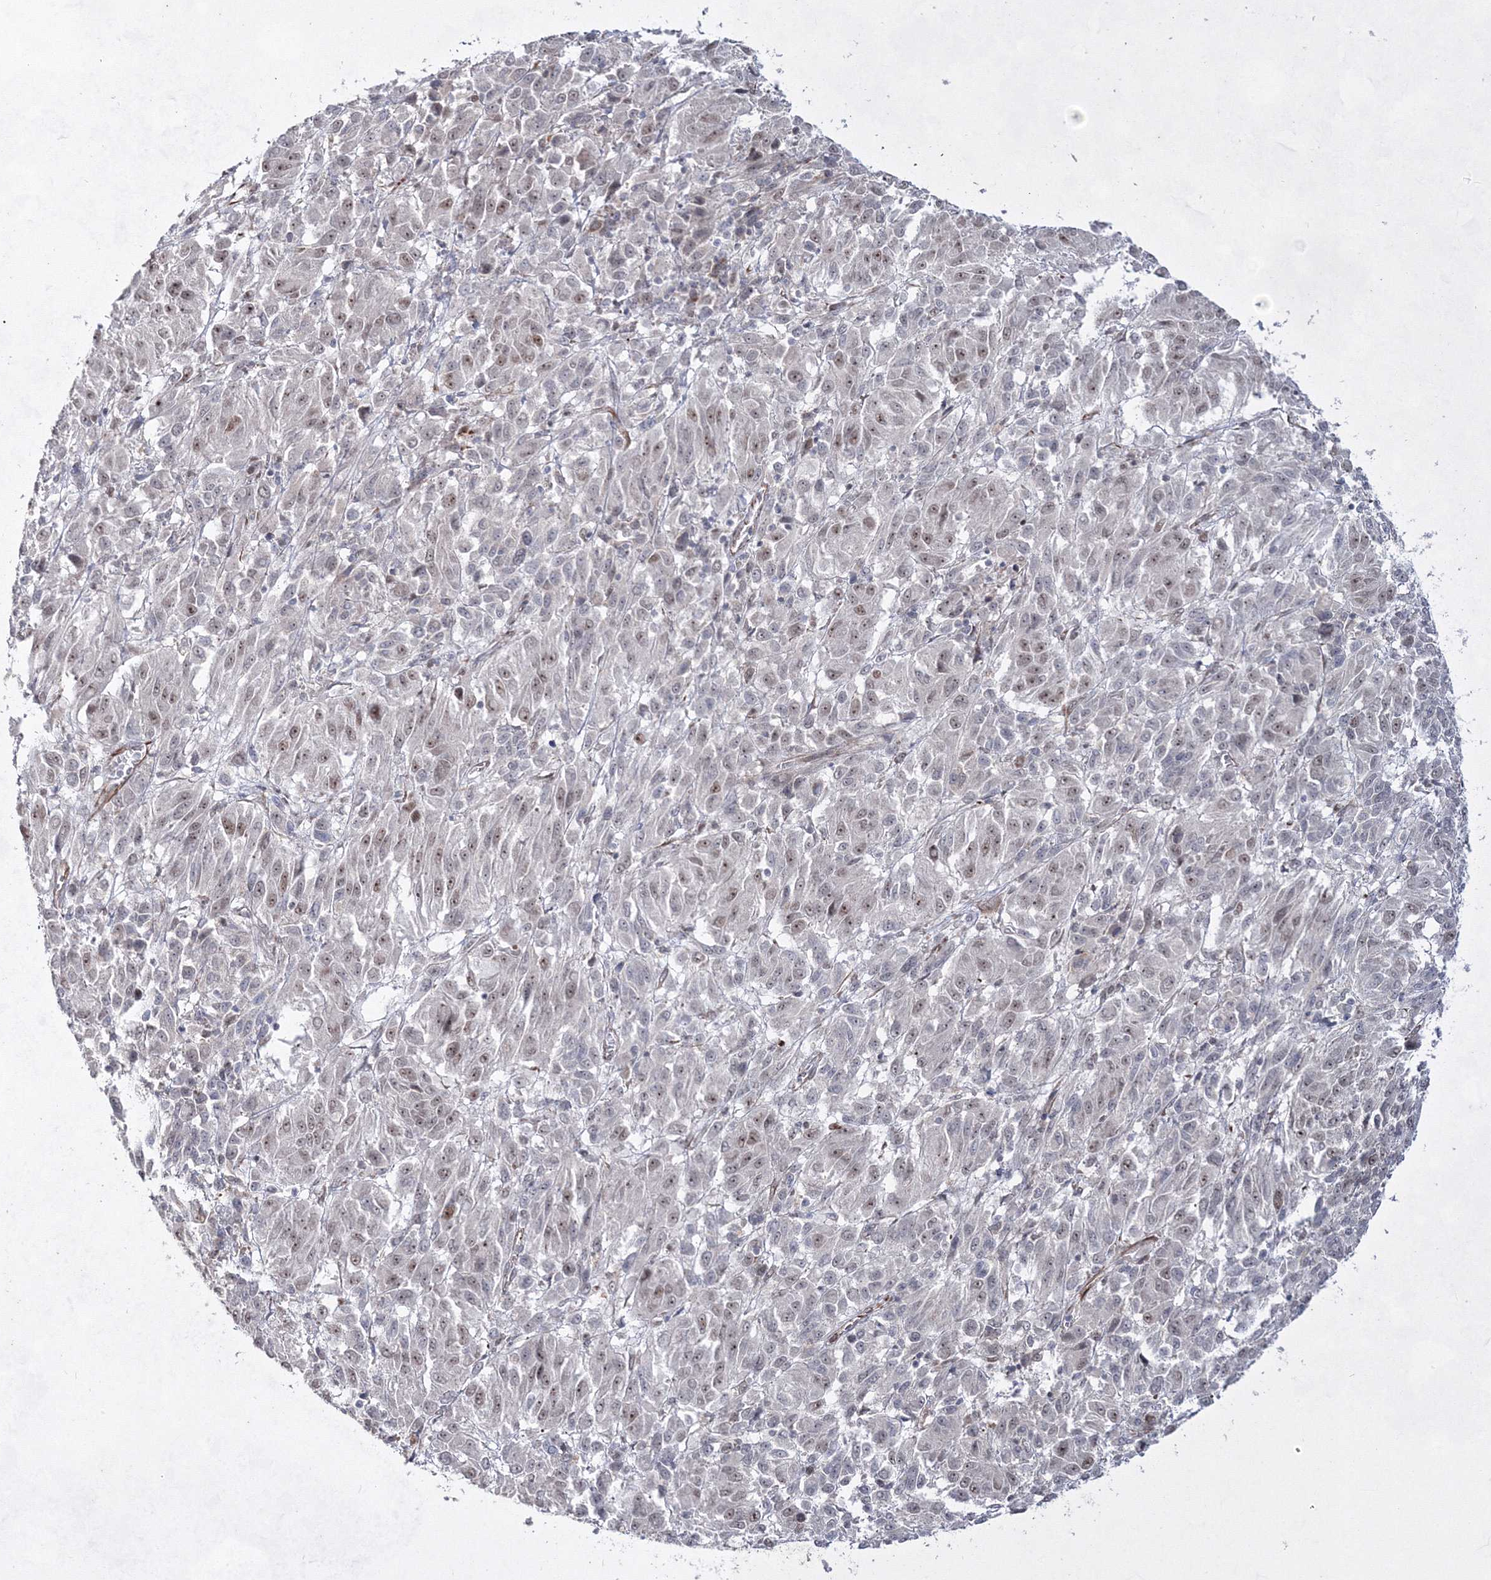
{"staining": {"intensity": "weak", "quantity": "25%-75%", "location": "nuclear"}, "tissue": "melanoma", "cell_type": "Tumor cells", "image_type": "cancer", "snomed": [{"axis": "morphology", "description": "Malignant melanoma, Metastatic site"}, {"axis": "topography", "description": "Lung"}], "caption": "A low amount of weak nuclear expression is appreciated in approximately 25%-75% of tumor cells in malignant melanoma (metastatic site) tissue. Using DAB (brown) and hematoxylin (blue) stains, captured at high magnification using brightfield microscopy.", "gene": "SNIP1", "patient": {"sex": "male", "age": 64}}